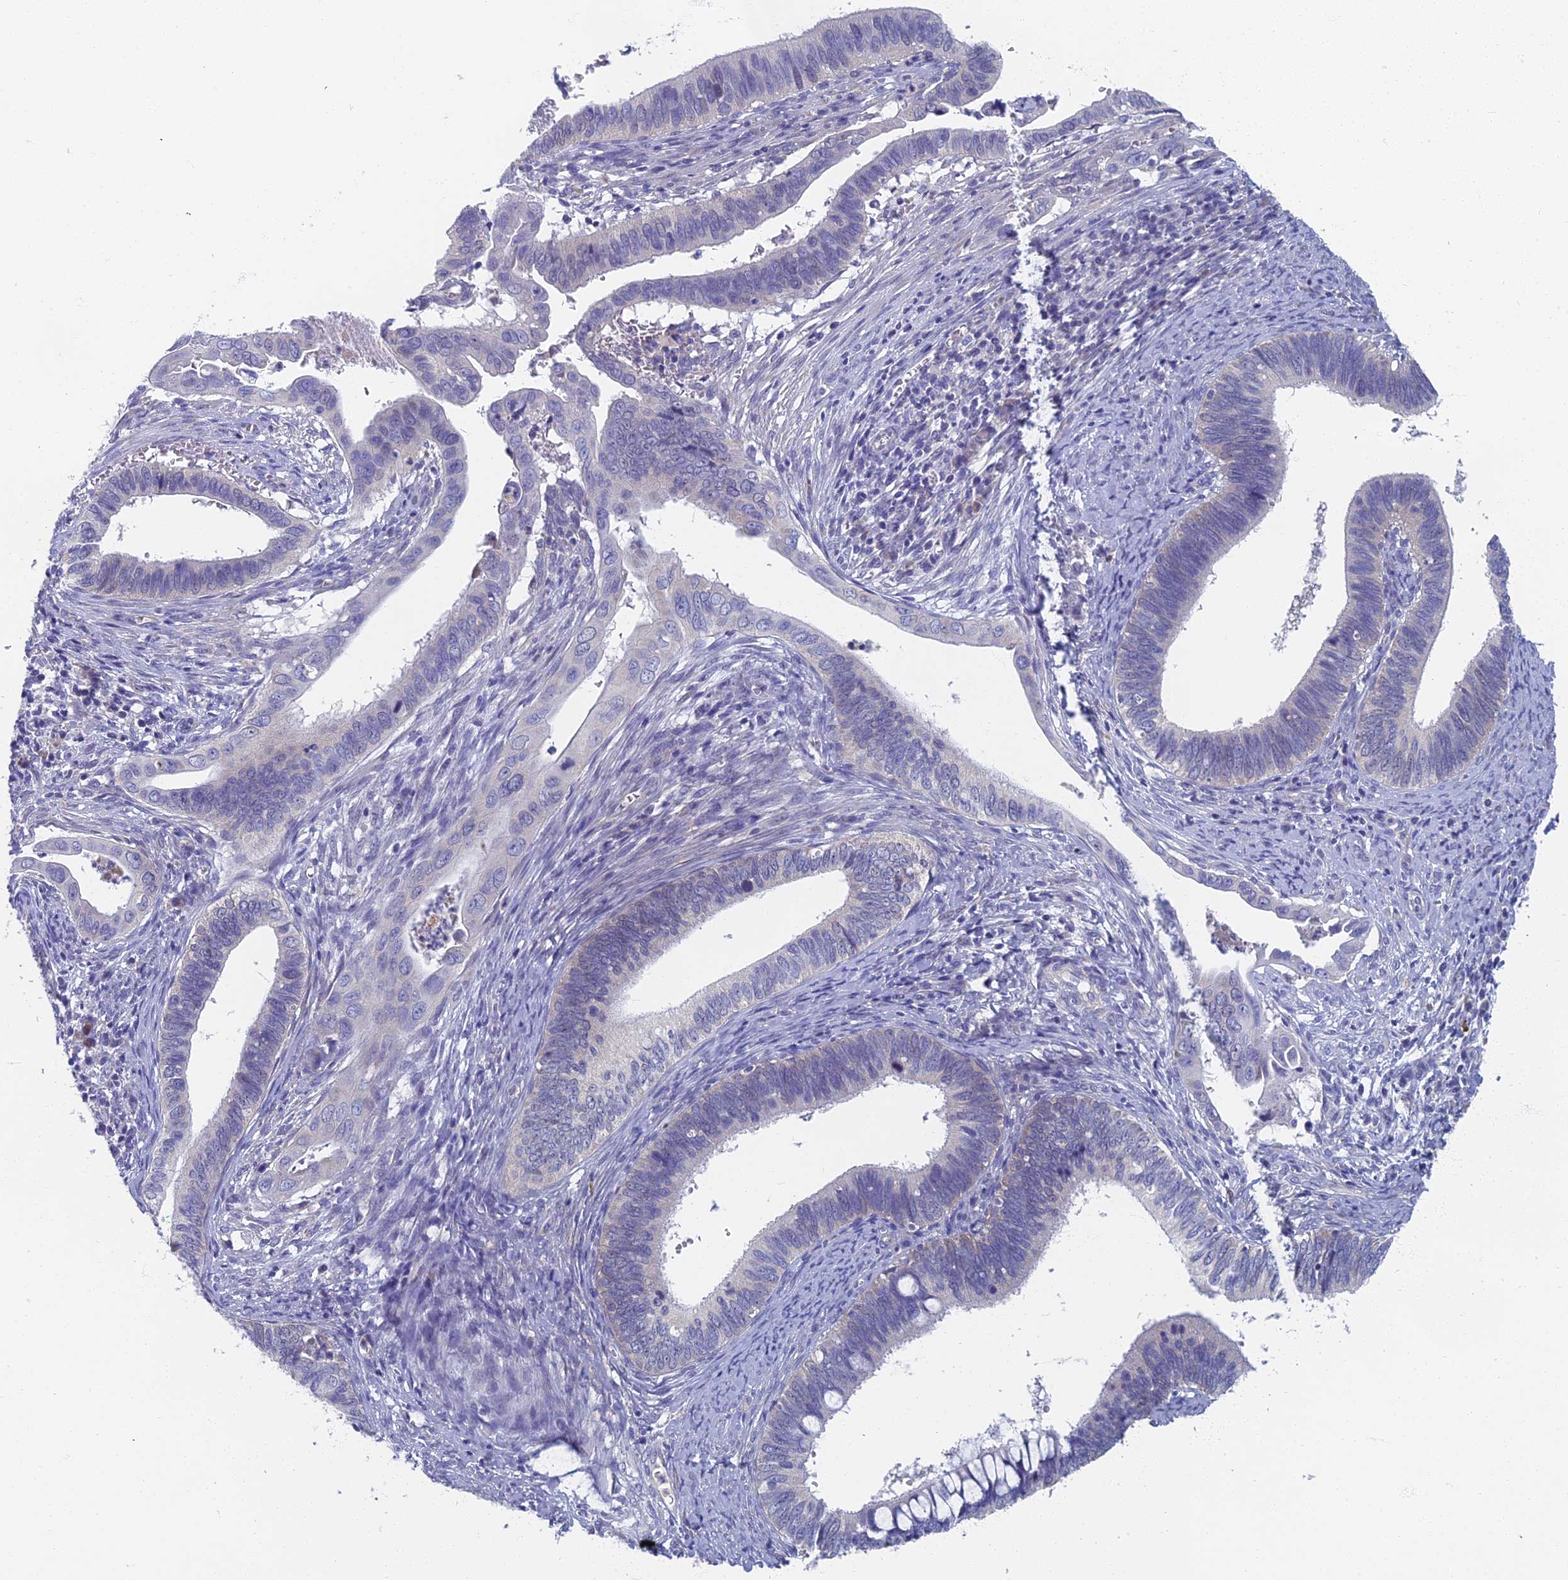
{"staining": {"intensity": "negative", "quantity": "none", "location": "none"}, "tissue": "cervical cancer", "cell_type": "Tumor cells", "image_type": "cancer", "snomed": [{"axis": "morphology", "description": "Adenocarcinoma, NOS"}, {"axis": "topography", "description": "Cervix"}], "caption": "Immunohistochemistry (IHC) image of neoplastic tissue: human cervical cancer stained with DAB (3,3'-diaminobenzidine) exhibits no significant protein expression in tumor cells.", "gene": "SPIN4", "patient": {"sex": "female", "age": 42}}